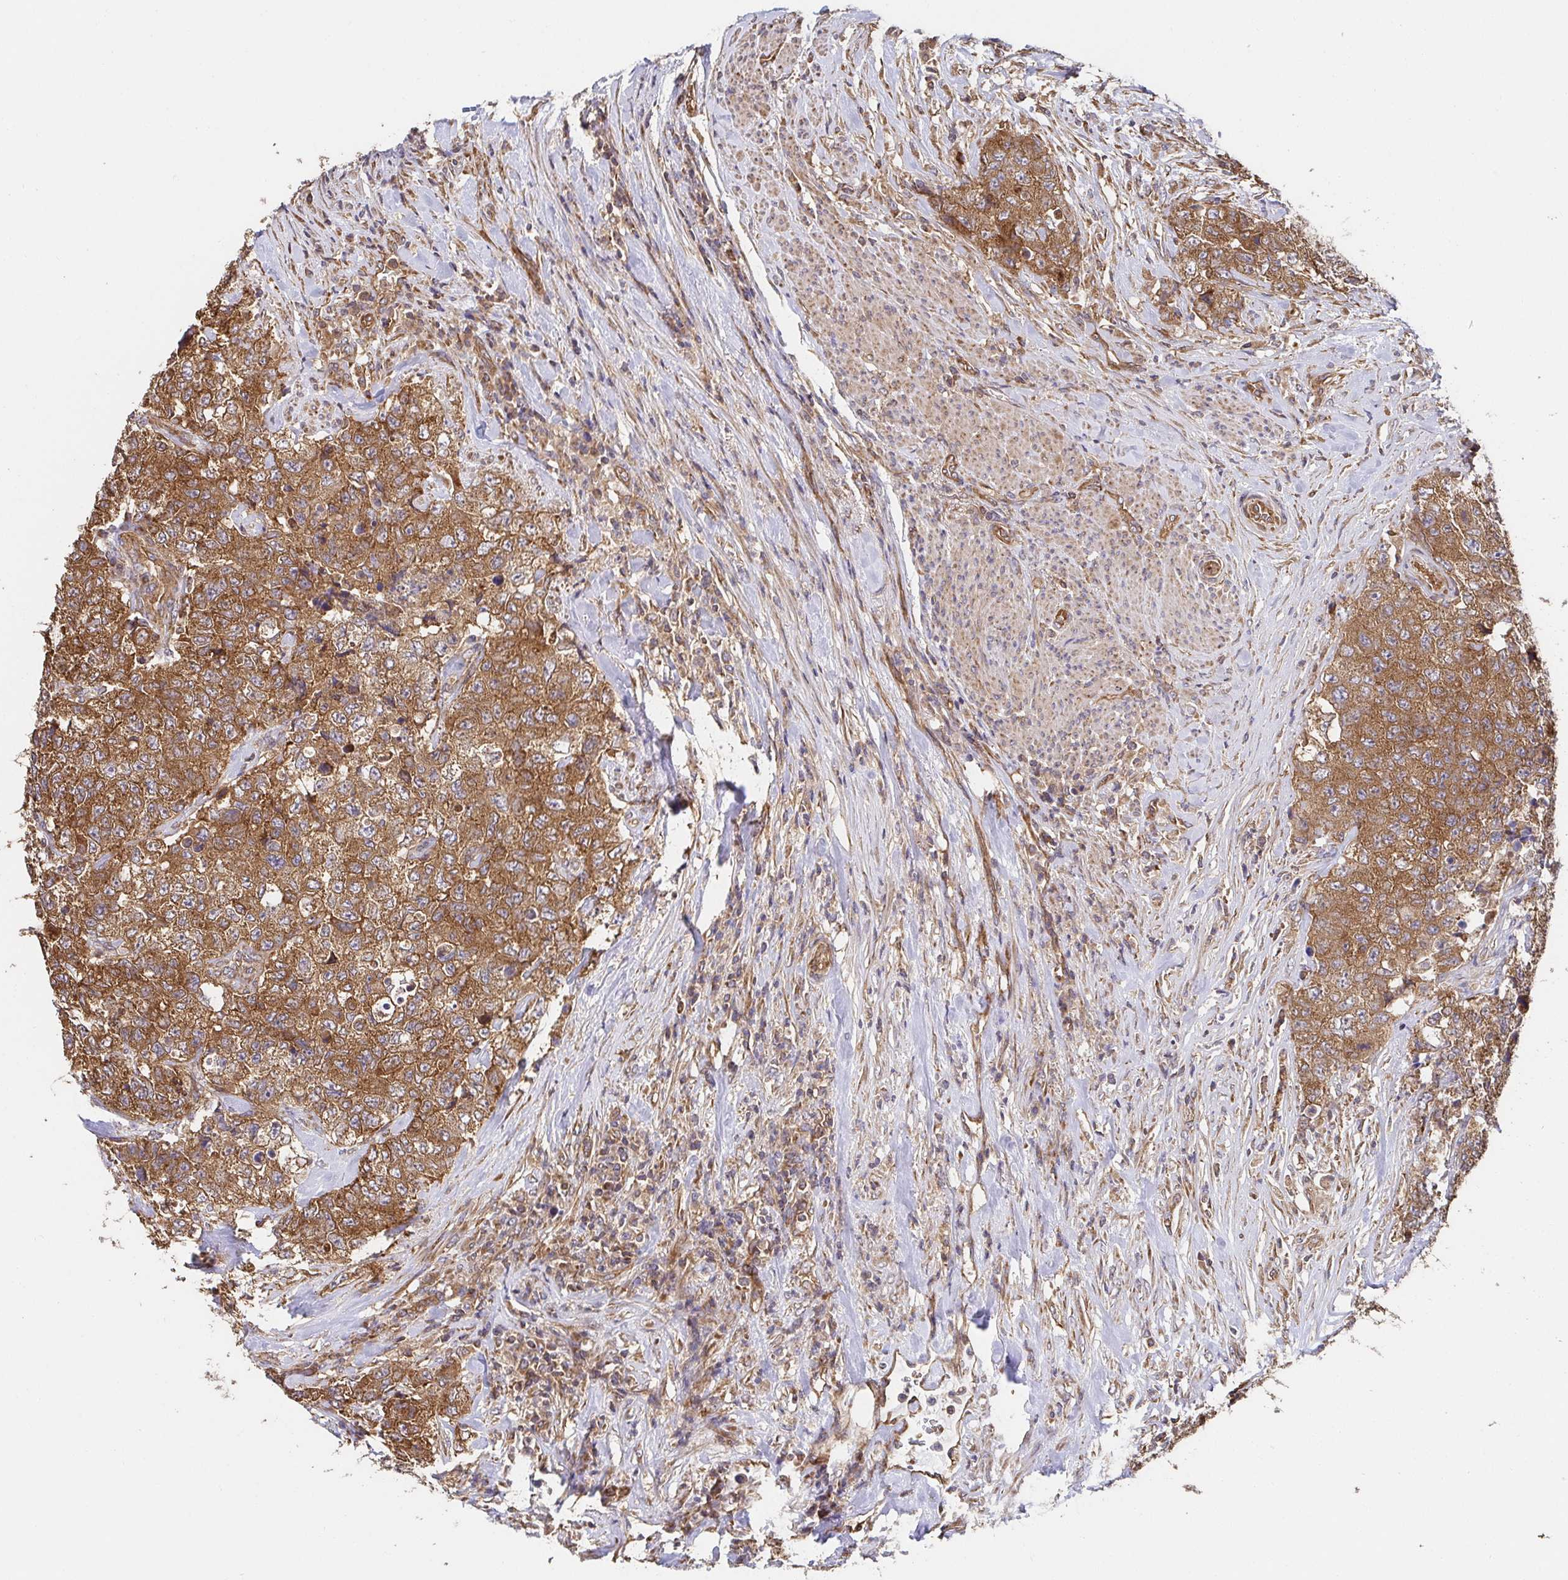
{"staining": {"intensity": "moderate", "quantity": ">75%", "location": "cytoplasmic/membranous"}, "tissue": "urothelial cancer", "cell_type": "Tumor cells", "image_type": "cancer", "snomed": [{"axis": "morphology", "description": "Urothelial carcinoma, High grade"}, {"axis": "topography", "description": "Urinary bladder"}], "caption": "Protein expression analysis of human urothelial cancer reveals moderate cytoplasmic/membranous expression in approximately >75% of tumor cells. (Stains: DAB (3,3'-diaminobenzidine) in brown, nuclei in blue, Microscopy: brightfield microscopy at high magnification).", "gene": "APBB1", "patient": {"sex": "female", "age": 78}}